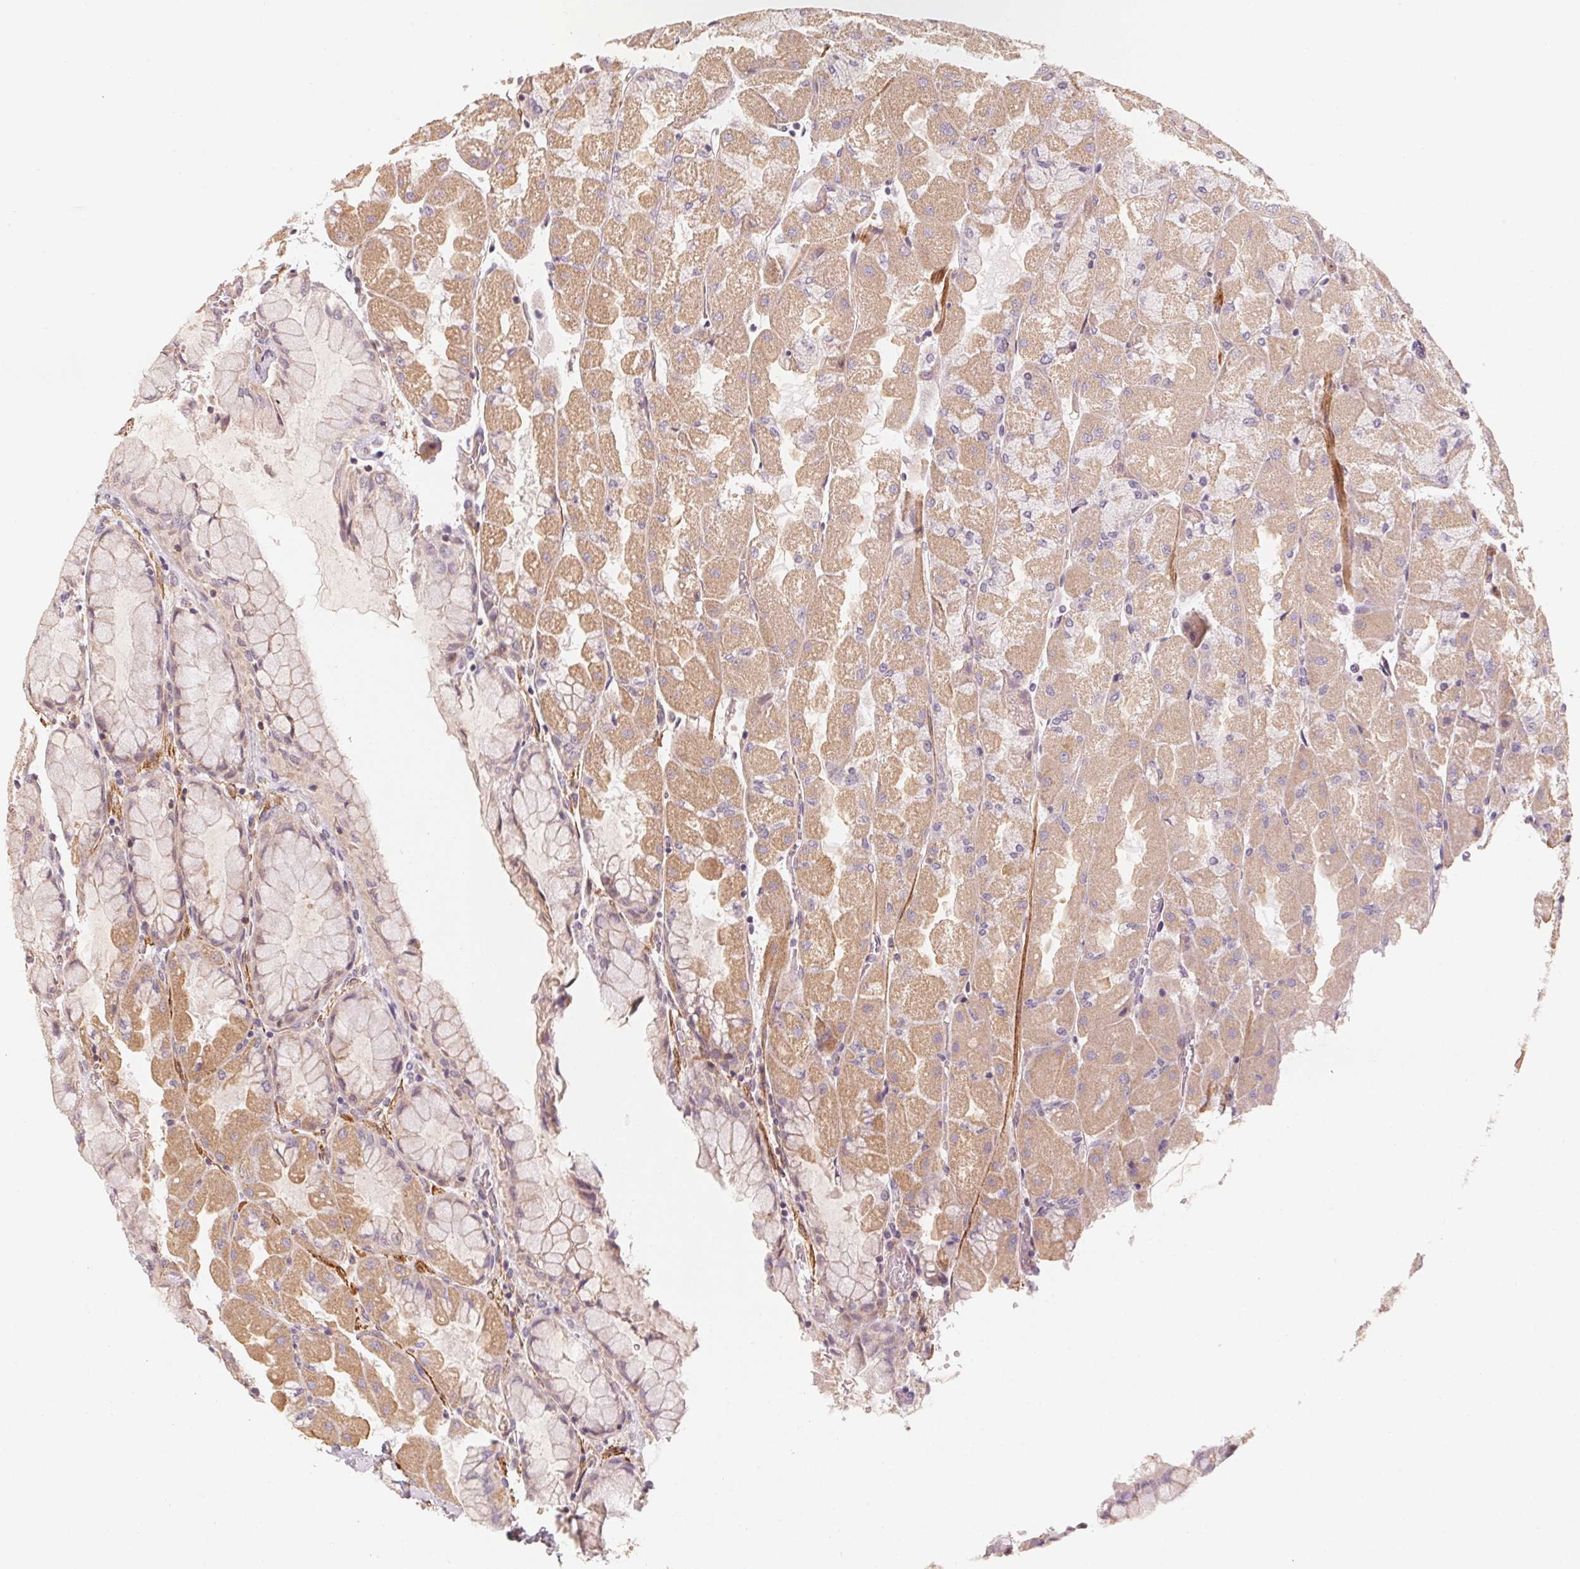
{"staining": {"intensity": "moderate", "quantity": "25%-75%", "location": "cytoplasmic/membranous"}, "tissue": "stomach", "cell_type": "Glandular cells", "image_type": "normal", "snomed": [{"axis": "morphology", "description": "Normal tissue, NOS"}, {"axis": "topography", "description": "Stomach"}], "caption": "Protein expression analysis of benign human stomach reveals moderate cytoplasmic/membranous positivity in approximately 25%-75% of glandular cells. (Brightfield microscopy of DAB IHC at high magnification).", "gene": "CCDC112", "patient": {"sex": "female", "age": 61}}